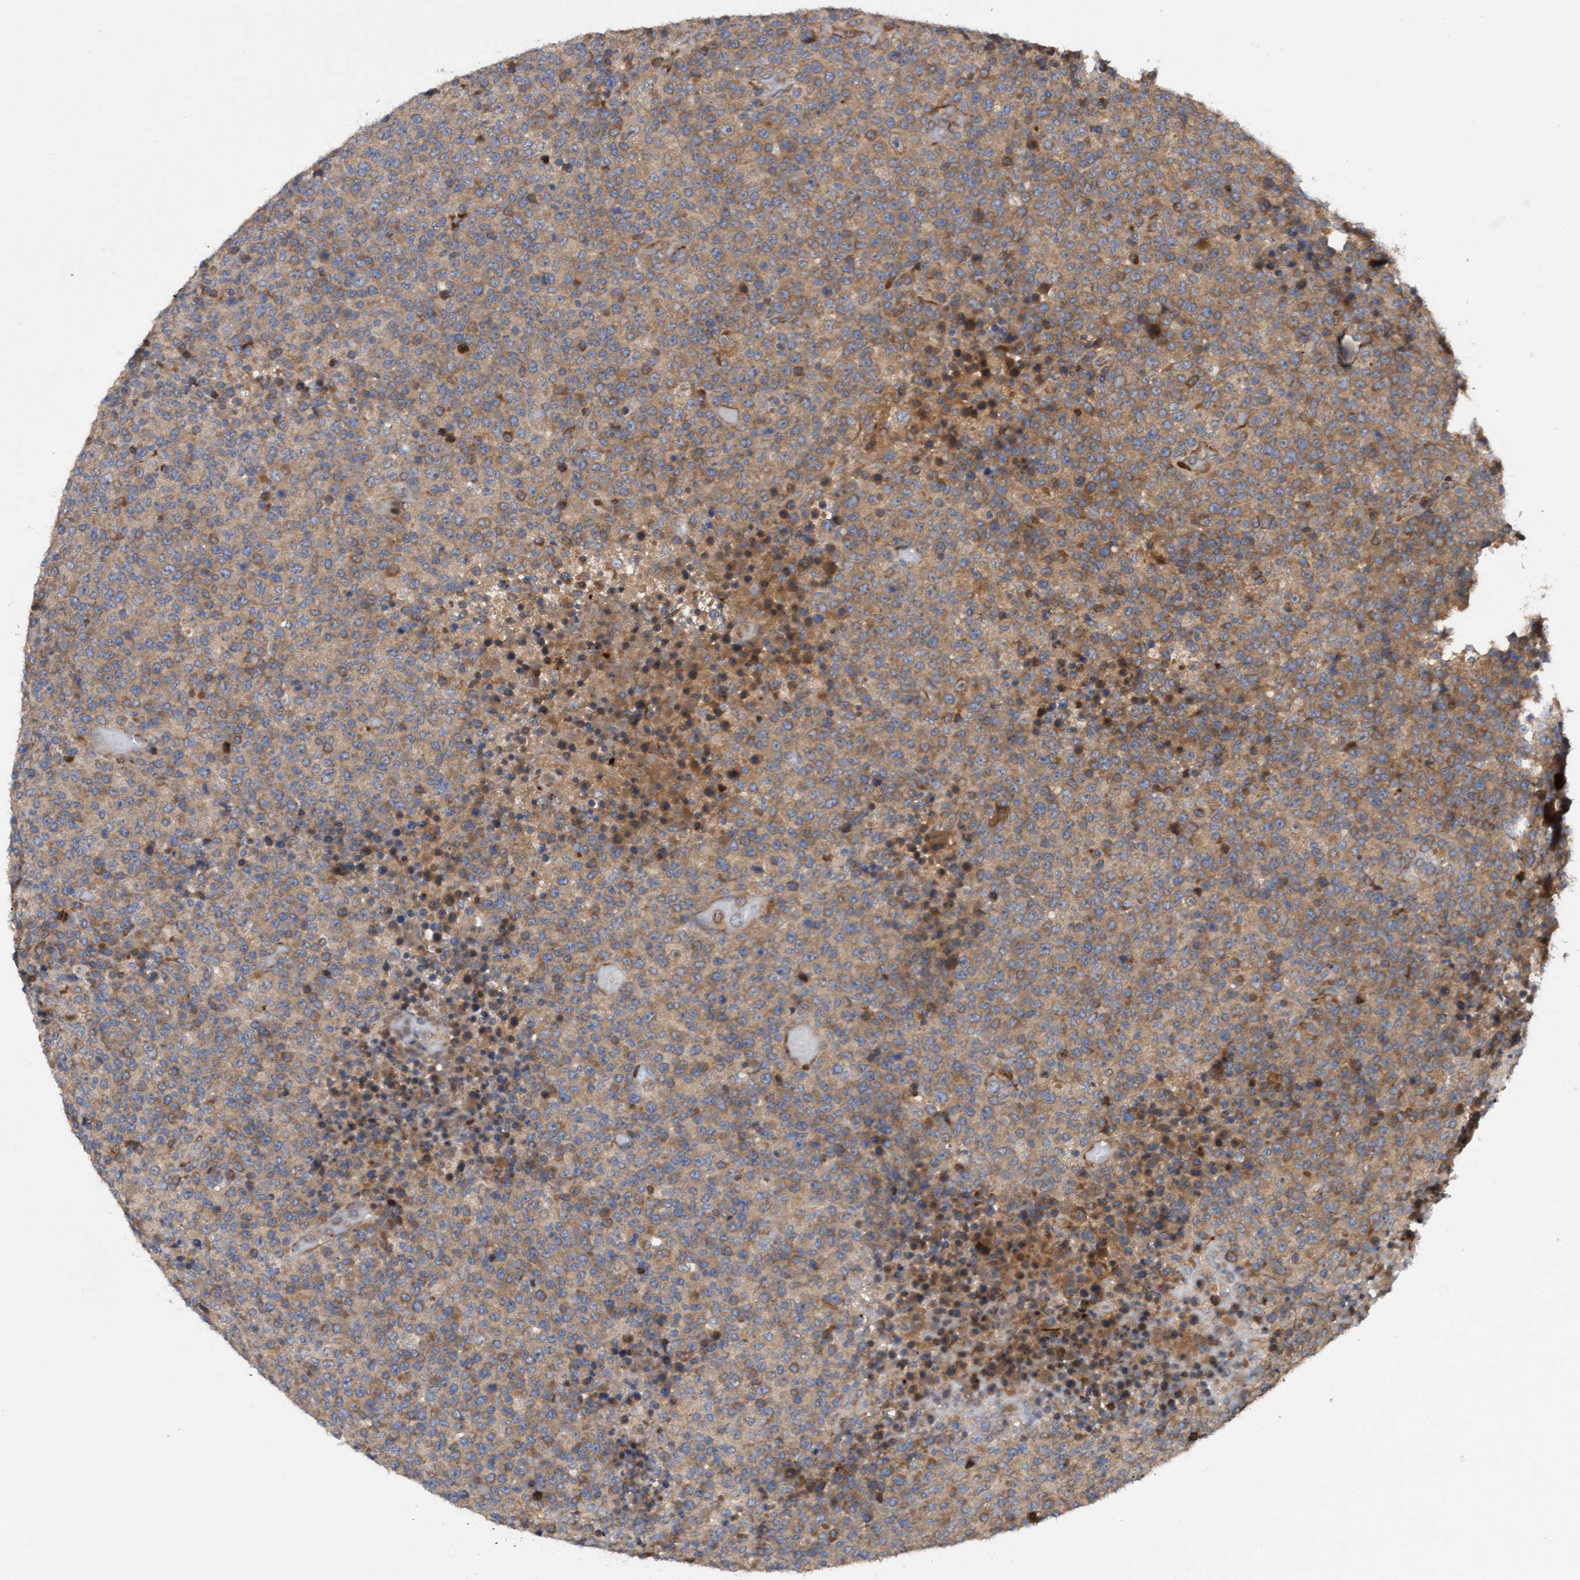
{"staining": {"intensity": "moderate", "quantity": ">75%", "location": "cytoplasmic/membranous"}, "tissue": "lymphoma", "cell_type": "Tumor cells", "image_type": "cancer", "snomed": [{"axis": "morphology", "description": "Malignant lymphoma, non-Hodgkin's type, High grade"}, {"axis": "topography", "description": "Lymph node"}], "caption": "The histopathology image displays immunohistochemical staining of malignant lymphoma, non-Hodgkin's type (high-grade). There is moderate cytoplasmic/membranous staining is present in about >75% of tumor cells.", "gene": "ELP5", "patient": {"sex": "male", "age": 13}}